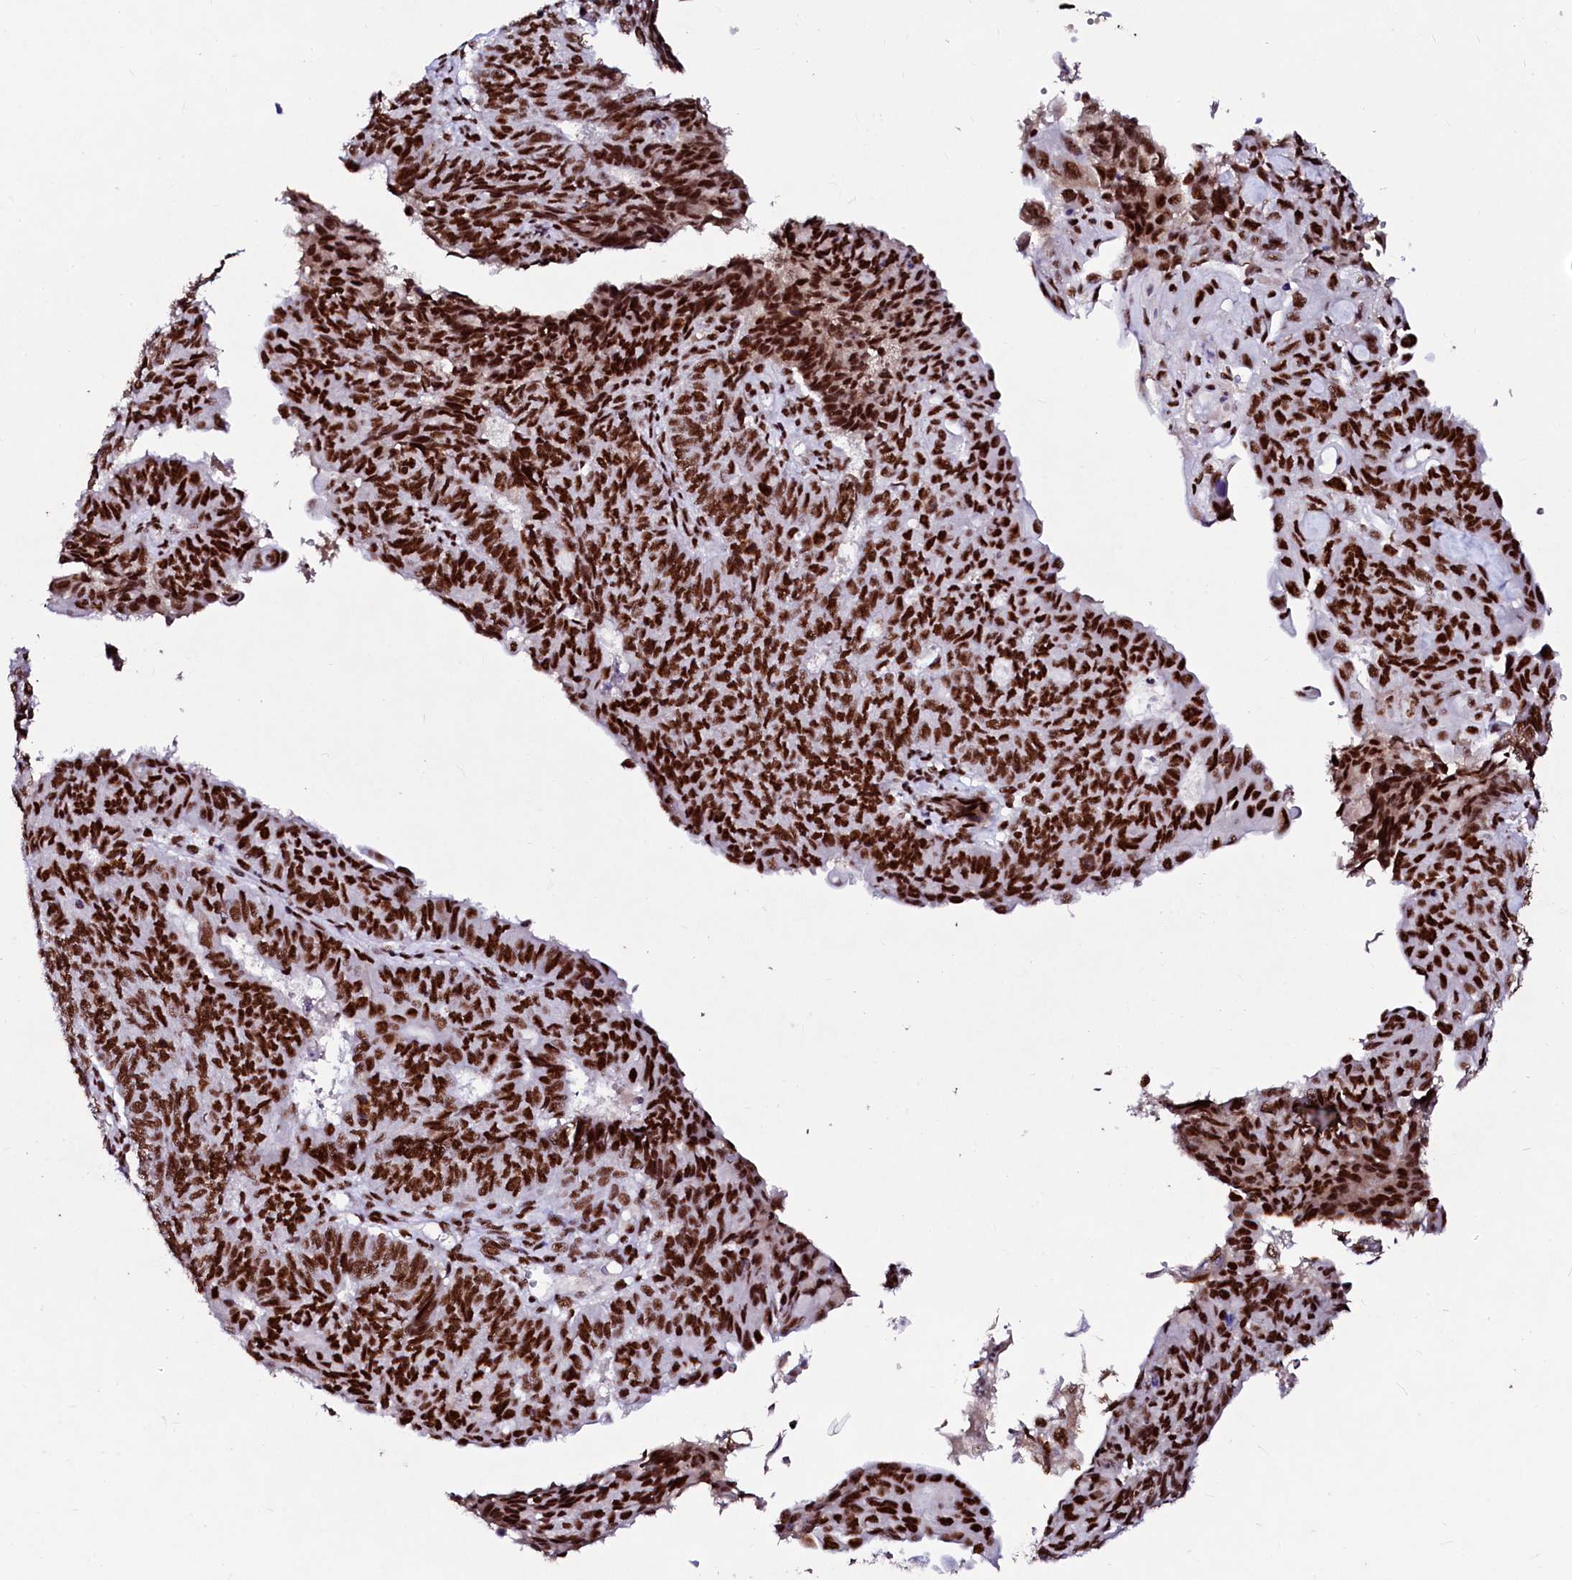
{"staining": {"intensity": "strong", "quantity": ">75%", "location": "nuclear"}, "tissue": "endometrial cancer", "cell_type": "Tumor cells", "image_type": "cancer", "snomed": [{"axis": "morphology", "description": "Adenocarcinoma, NOS"}, {"axis": "topography", "description": "Endometrium"}], "caption": "Strong nuclear expression for a protein is appreciated in about >75% of tumor cells of adenocarcinoma (endometrial) using immunohistochemistry (IHC).", "gene": "CPSF6", "patient": {"sex": "female", "age": 32}}